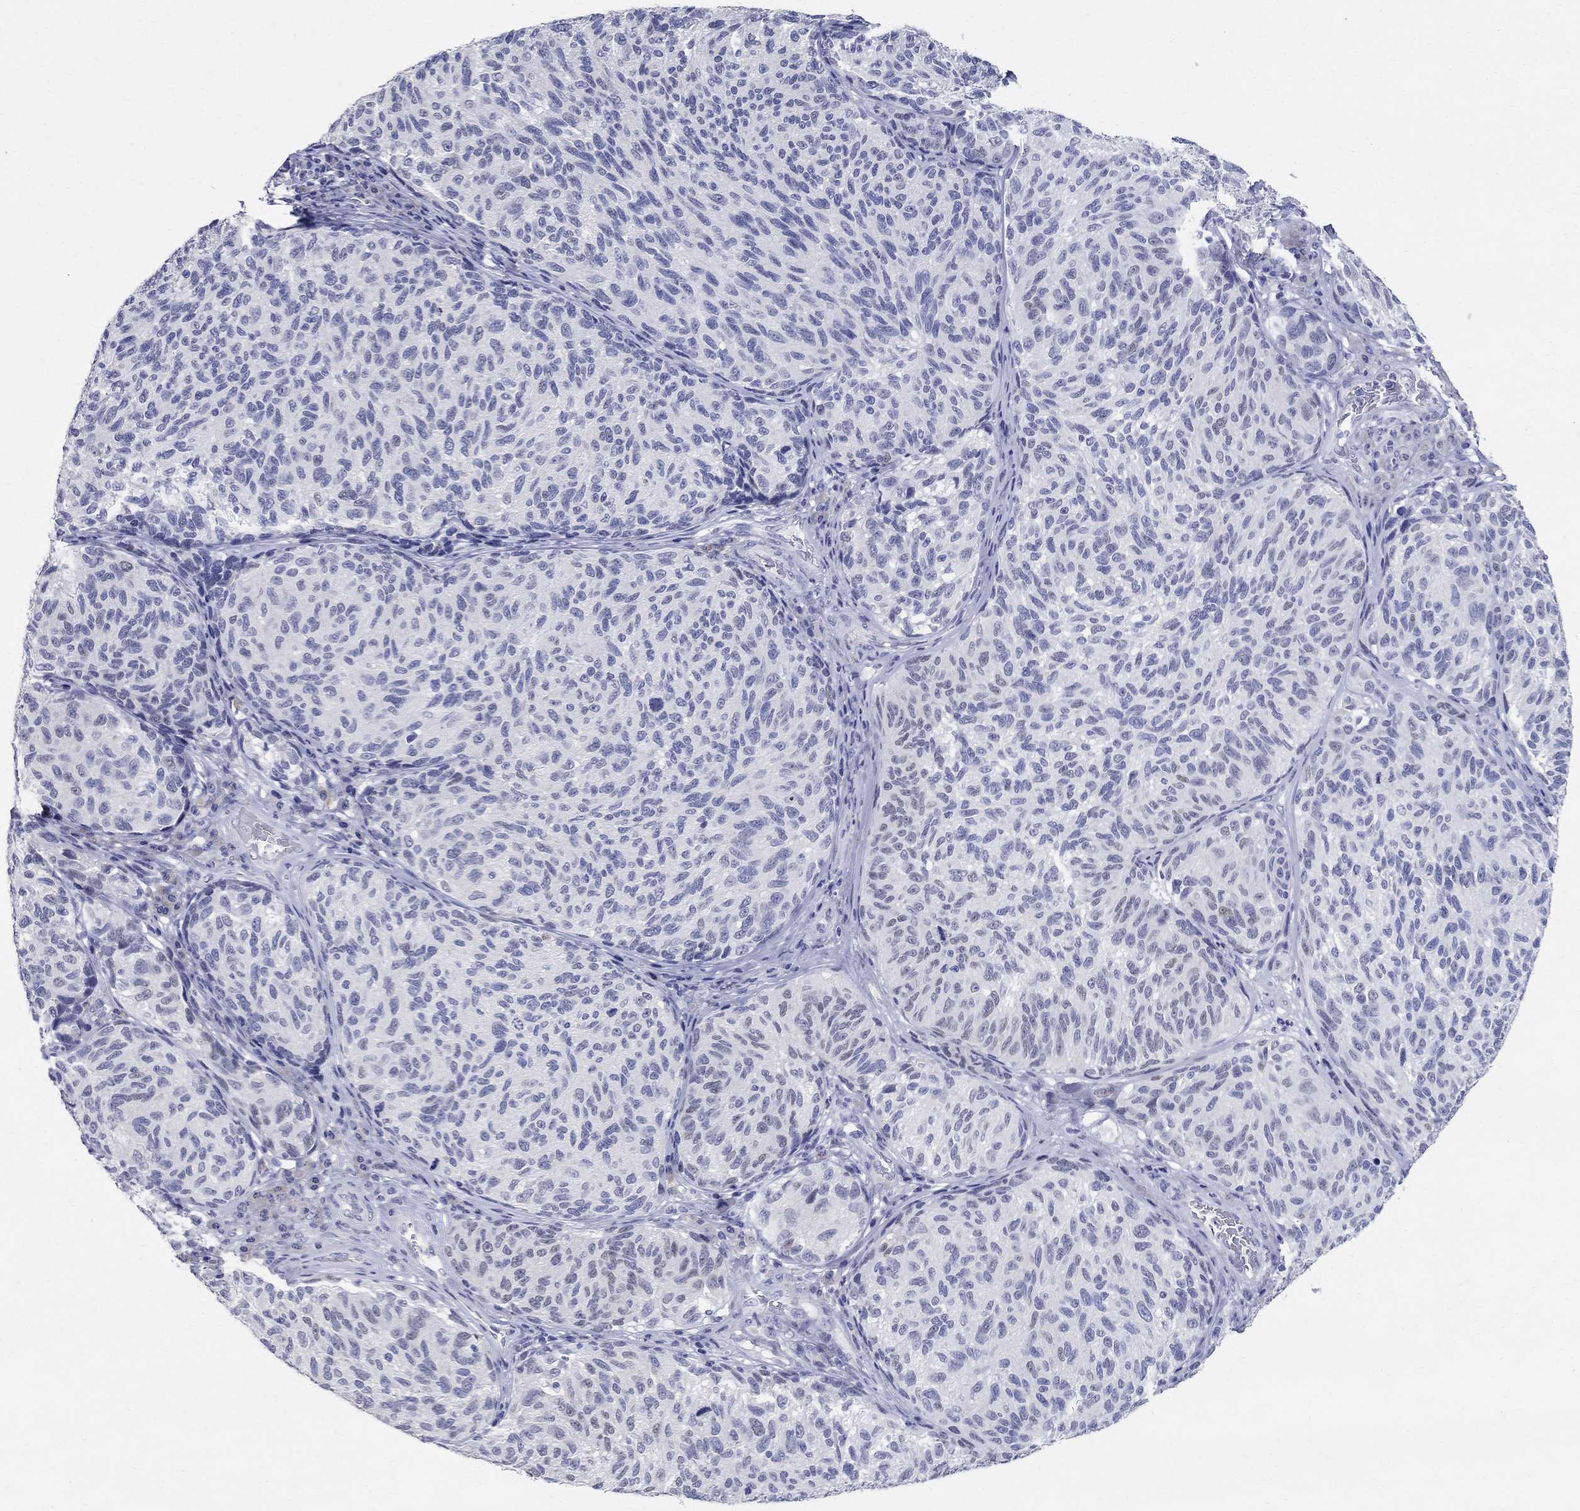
{"staining": {"intensity": "negative", "quantity": "none", "location": "none"}, "tissue": "melanoma", "cell_type": "Tumor cells", "image_type": "cancer", "snomed": [{"axis": "morphology", "description": "Malignant melanoma, NOS"}, {"axis": "topography", "description": "Skin"}], "caption": "This is an immunohistochemistry (IHC) histopathology image of malignant melanoma. There is no positivity in tumor cells.", "gene": "SOX2", "patient": {"sex": "female", "age": 73}}